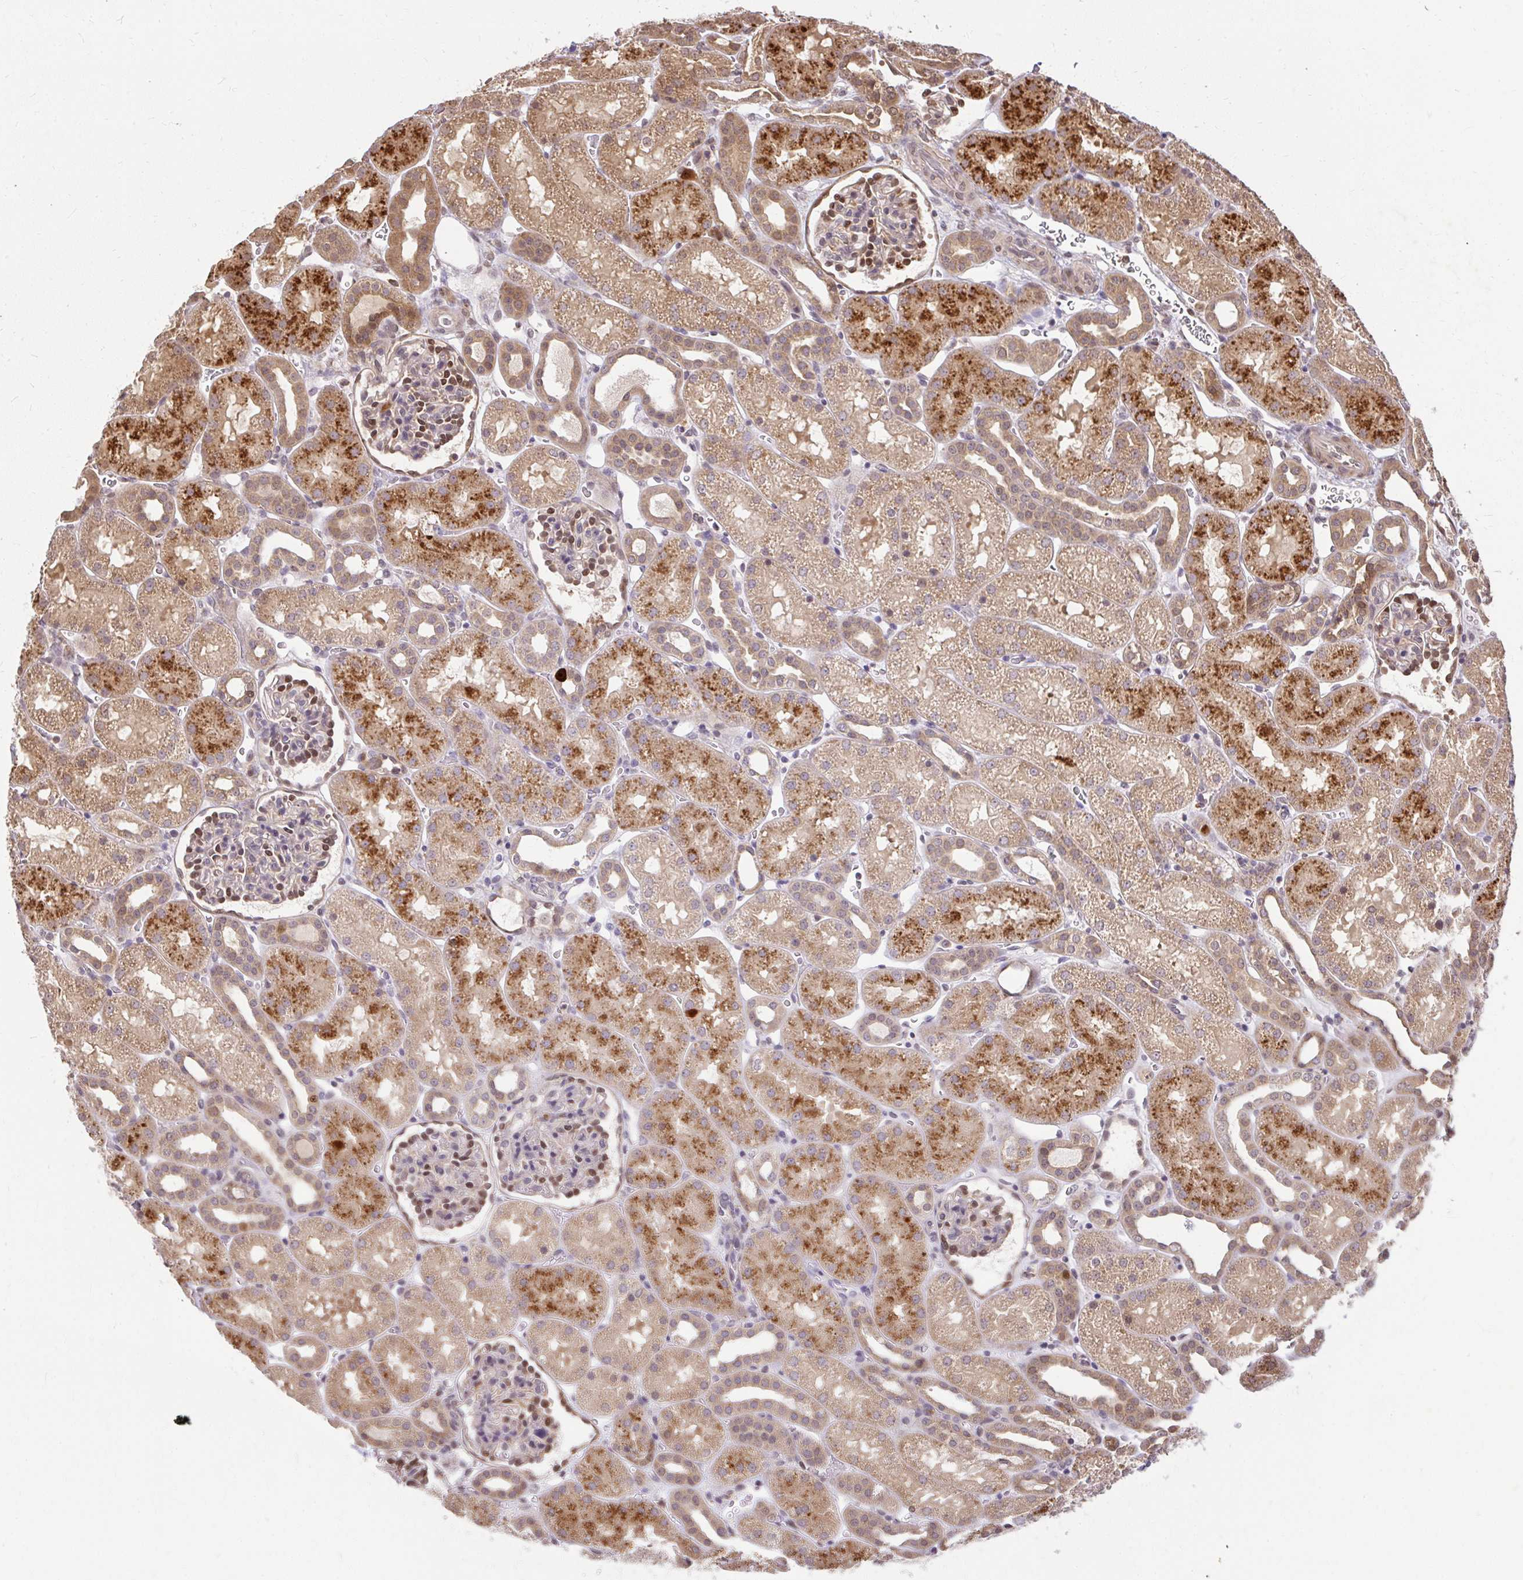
{"staining": {"intensity": "moderate", "quantity": "25%-75%", "location": "nuclear"}, "tissue": "kidney", "cell_type": "Cells in glomeruli", "image_type": "normal", "snomed": [{"axis": "morphology", "description": "Normal tissue, NOS"}, {"axis": "topography", "description": "Kidney"}], "caption": "Protein positivity by IHC demonstrates moderate nuclear expression in approximately 25%-75% of cells in glomeruli in unremarkable kidney.", "gene": "LARS2", "patient": {"sex": "male", "age": 2}}